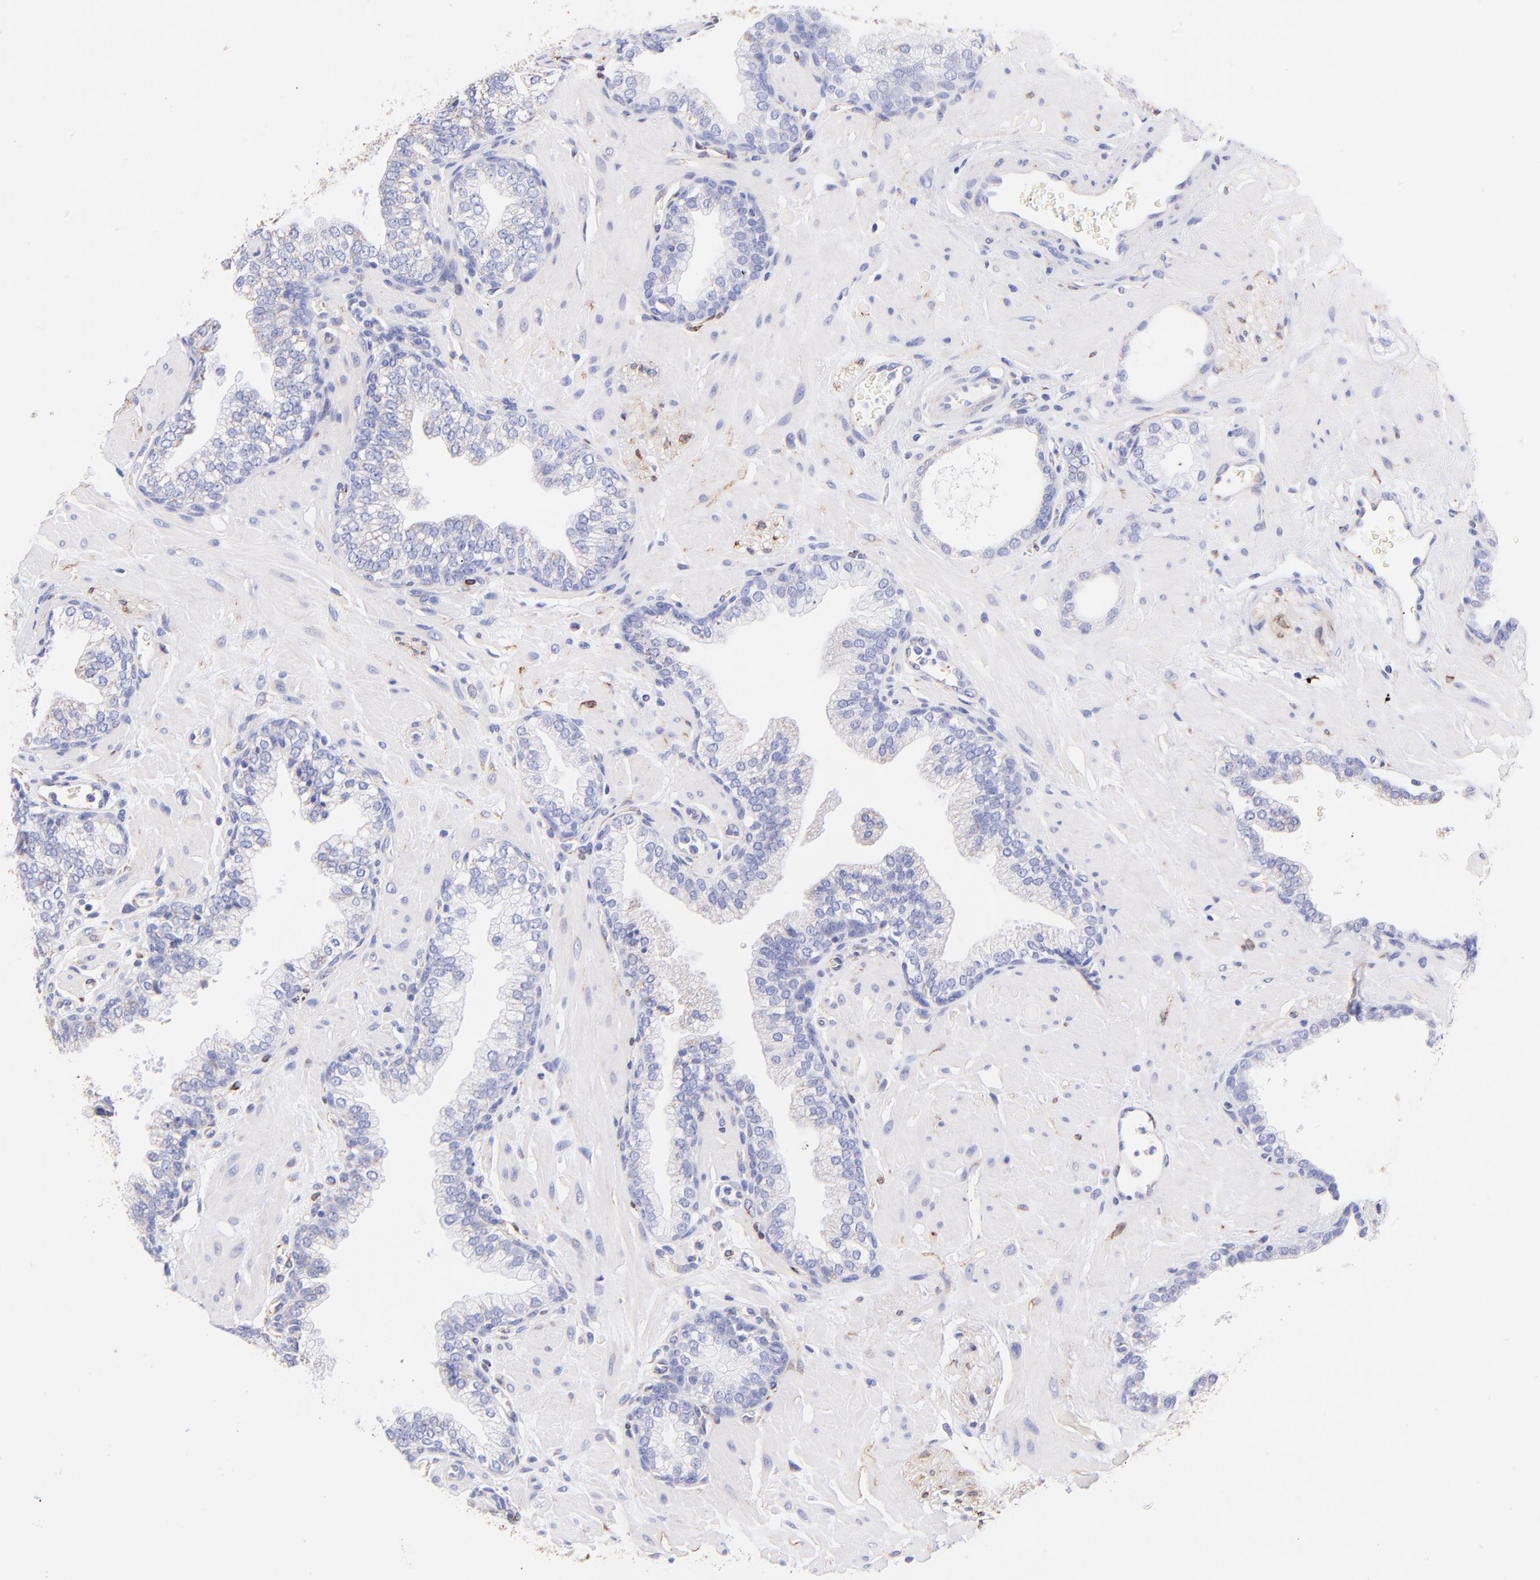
{"staining": {"intensity": "weak", "quantity": "<25%", "location": "cytoplasmic/membranous"}, "tissue": "prostate", "cell_type": "Glandular cells", "image_type": "normal", "snomed": [{"axis": "morphology", "description": "Normal tissue, NOS"}, {"axis": "topography", "description": "Prostate"}], "caption": "This is an immunohistochemistry histopathology image of normal prostate. There is no expression in glandular cells.", "gene": "SPARC", "patient": {"sex": "male", "age": 60}}